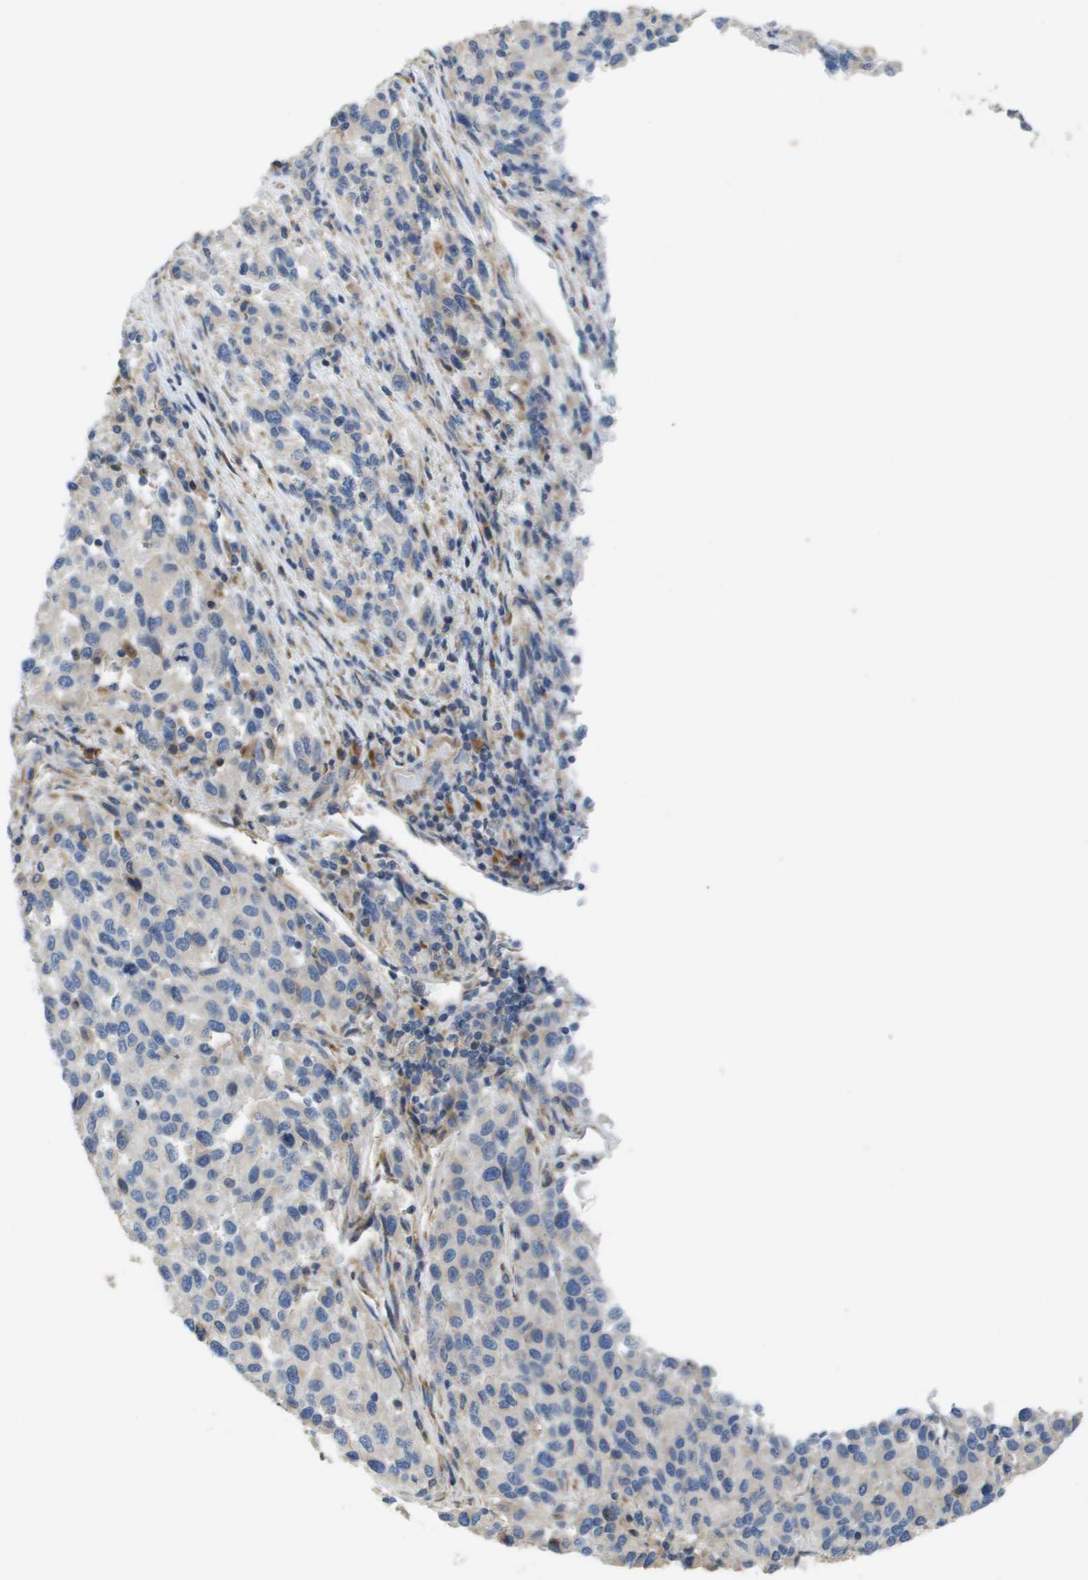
{"staining": {"intensity": "negative", "quantity": "none", "location": "none"}, "tissue": "melanoma", "cell_type": "Tumor cells", "image_type": "cancer", "snomed": [{"axis": "morphology", "description": "Malignant melanoma, Metastatic site"}, {"axis": "topography", "description": "Lymph node"}], "caption": "This is an immunohistochemistry photomicrograph of human melanoma. There is no positivity in tumor cells.", "gene": "CASP10", "patient": {"sex": "male", "age": 61}}